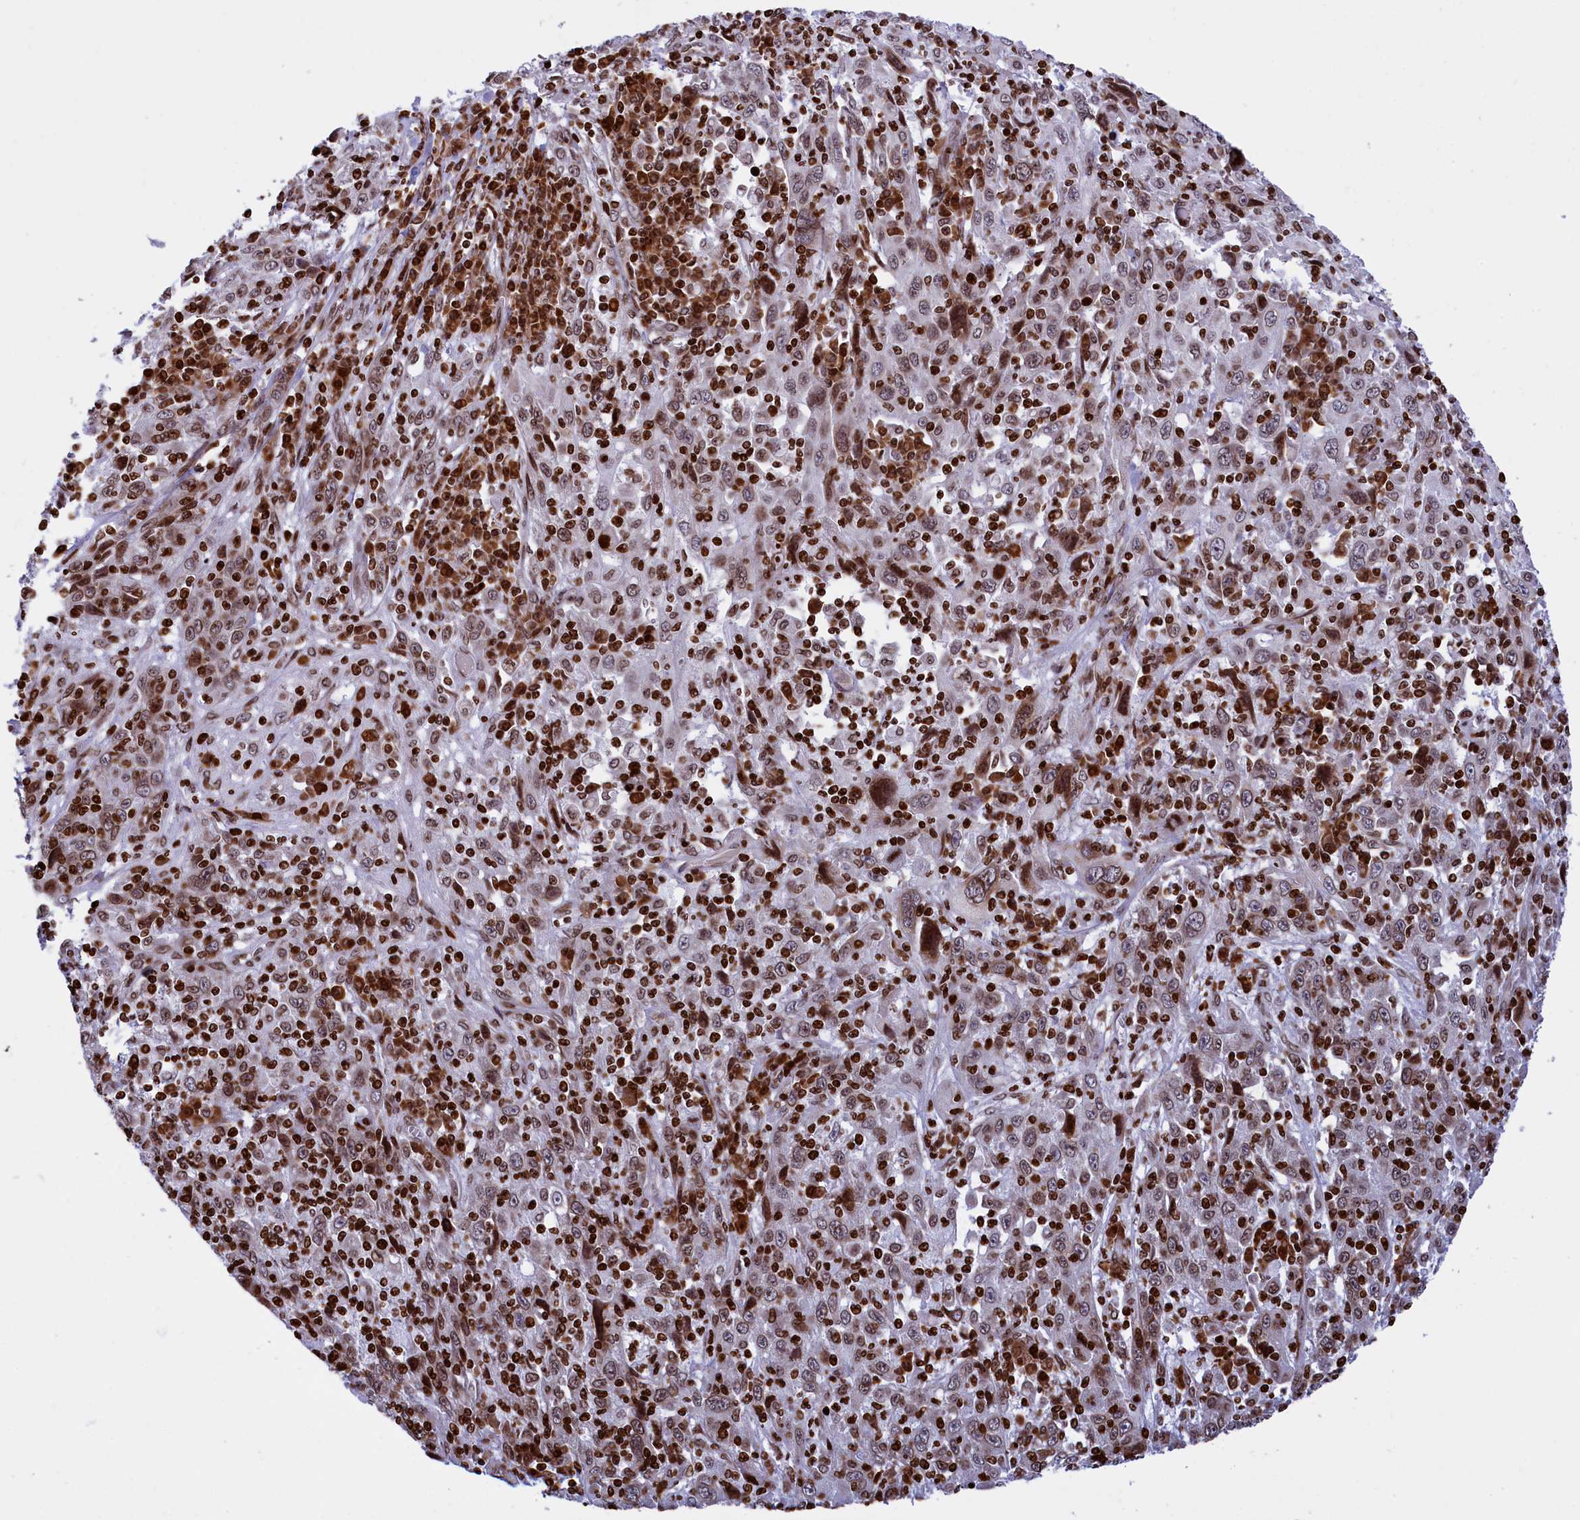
{"staining": {"intensity": "weak", "quantity": ">75%", "location": "nuclear"}, "tissue": "cervical cancer", "cell_type": "Tumor cells", "image_type": "cancer", "snomed": [{"axis": "morphology", "description": "Squamous cell carcinoma, NOS"}, {"axis": "topography", "description": "Cervix"}], "caption": "A micrograph showing weak nuclear expression in about >75% of tumor cells in squamous cell carcinoma (cervical), as visualized by brown immunohistochemical staining.", "gene": "TIMM29", "patient": {"sex": "female", "age": 46}}